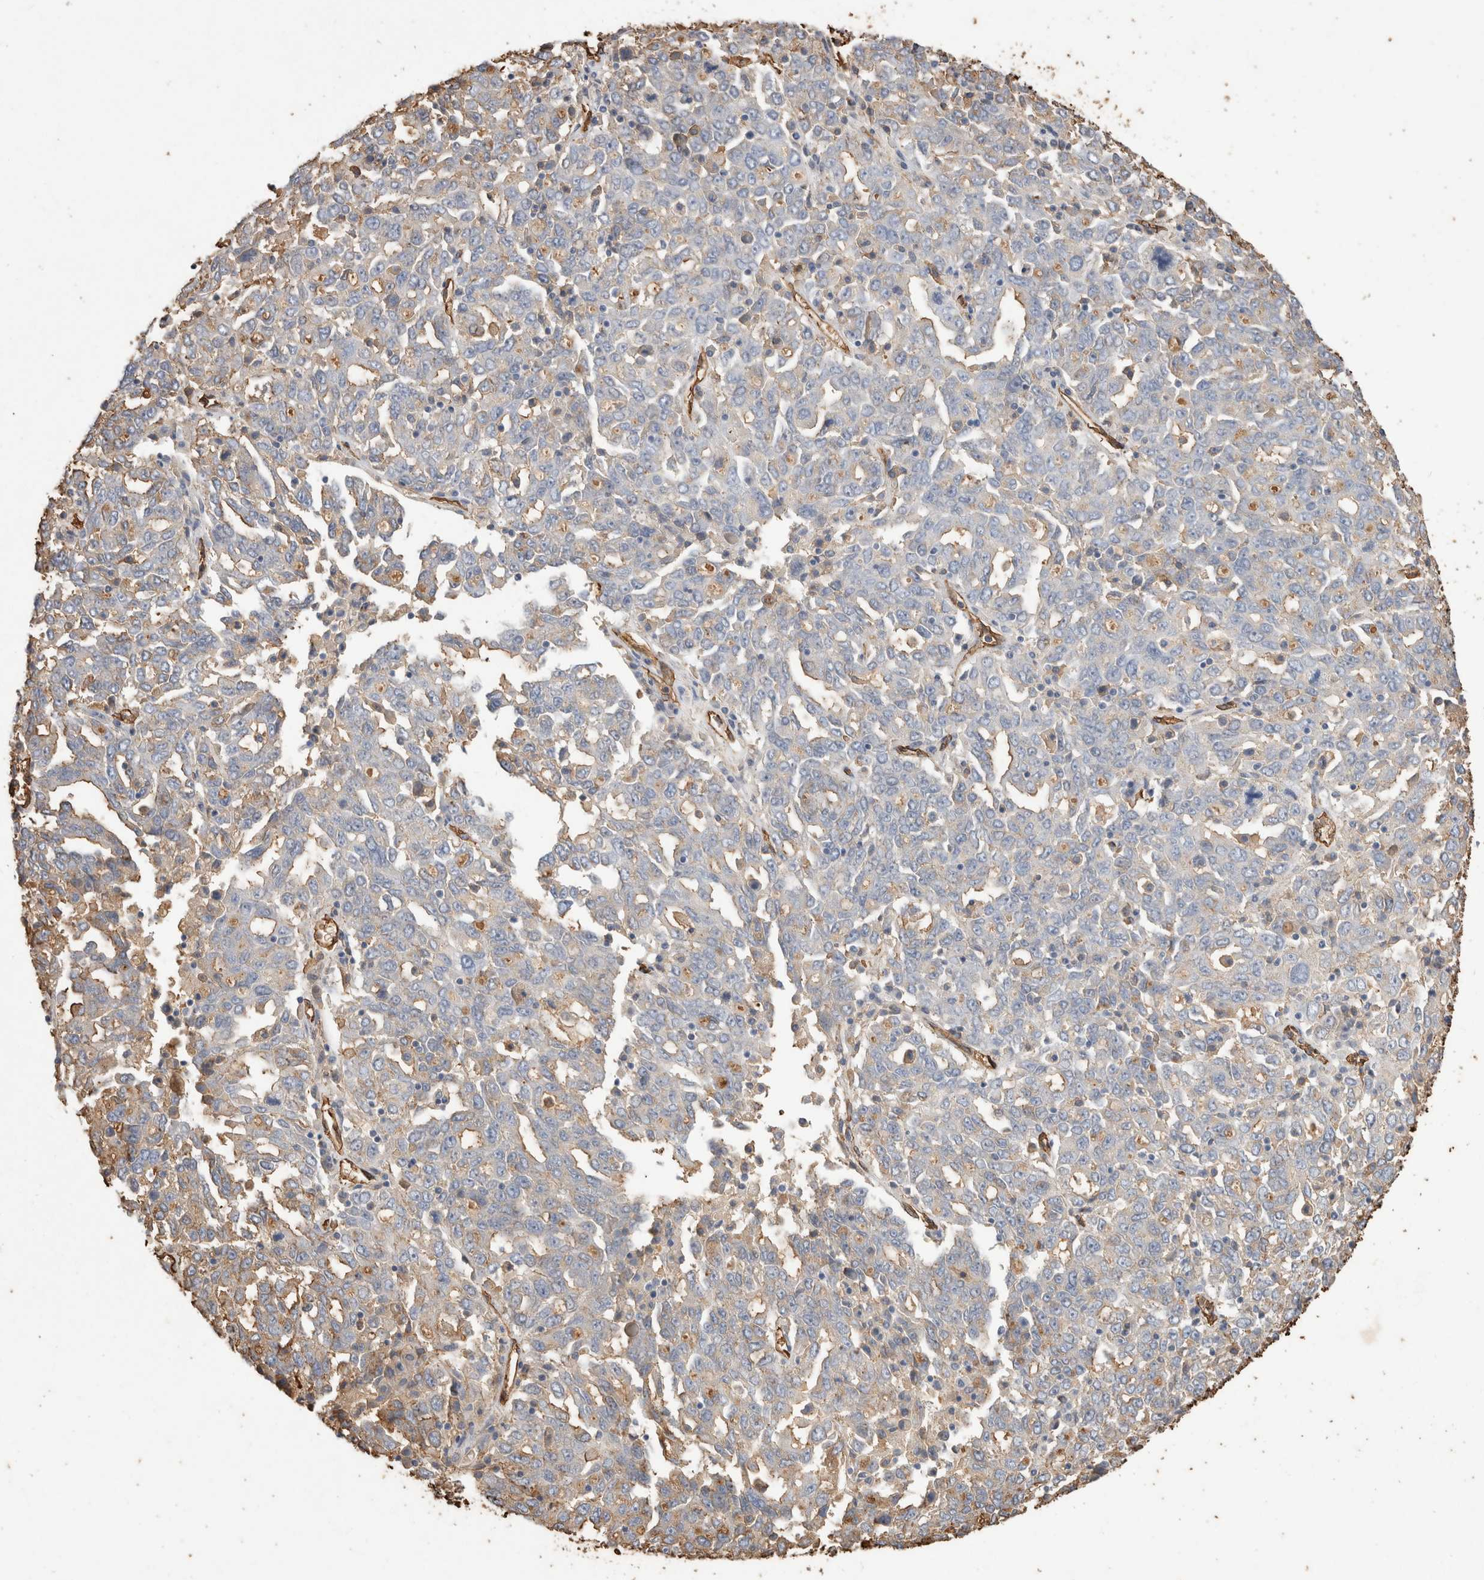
{"staining": {"intensity": "weak", "quantity": "<25%", "location": "cytoplasmic/membranous"}, "tissue": "ovarian cancer", "cell_type": "Tumor cells", "image_type": "cancer", "snomed": [{"axis": "morphology", "description": "Carcinoma, endometroid"}, {"axis": "topography", "description": "Ovary"}], "caption": "Immunohistochemical staining of human ovarian endometroid carcinoma displays no significant staining in tumor cells.", "gene": "IL17RC", "patient": {"sex": "female", "age": 62}}